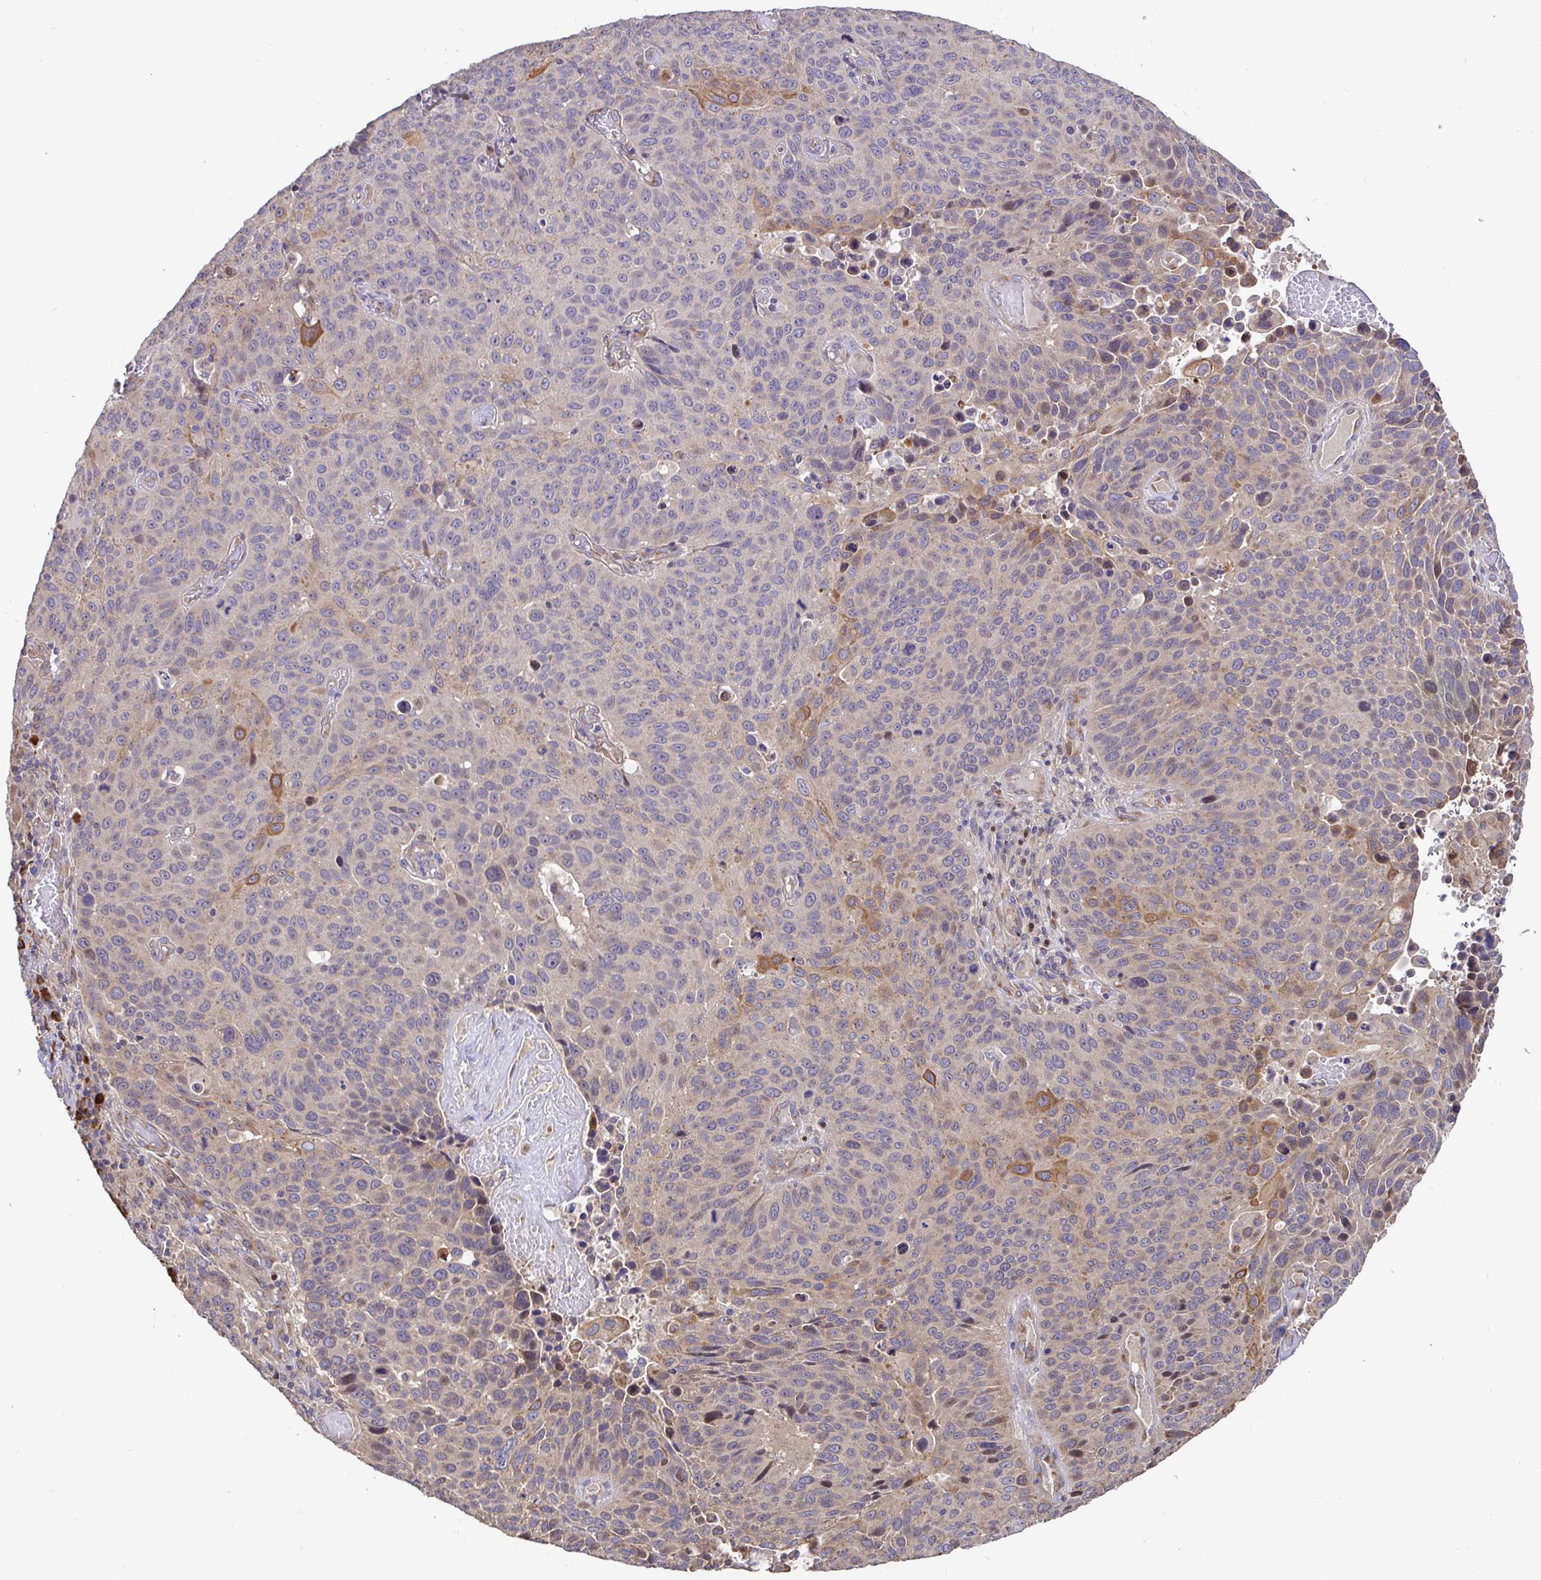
{"staining": {"intensity": "weak", "quantity": "<25%", "location": "cytoplasmic/membranous"}, "tissue": "lung cancer", "cell_type": "Tumor cells", "image_type": "cancer", "snomed": [{"axis": "morphology", "description": "Squamous cell carcinoma, NOS"}, {"axis": "topography", "description": "Lung"}], "caption": "Histopathology image shows no significant protein staining in tumor cells of lung cancer (squamous cell carcinoma).", "gene": "ELP1", "patient": {"sex": "male", "age": 68}}